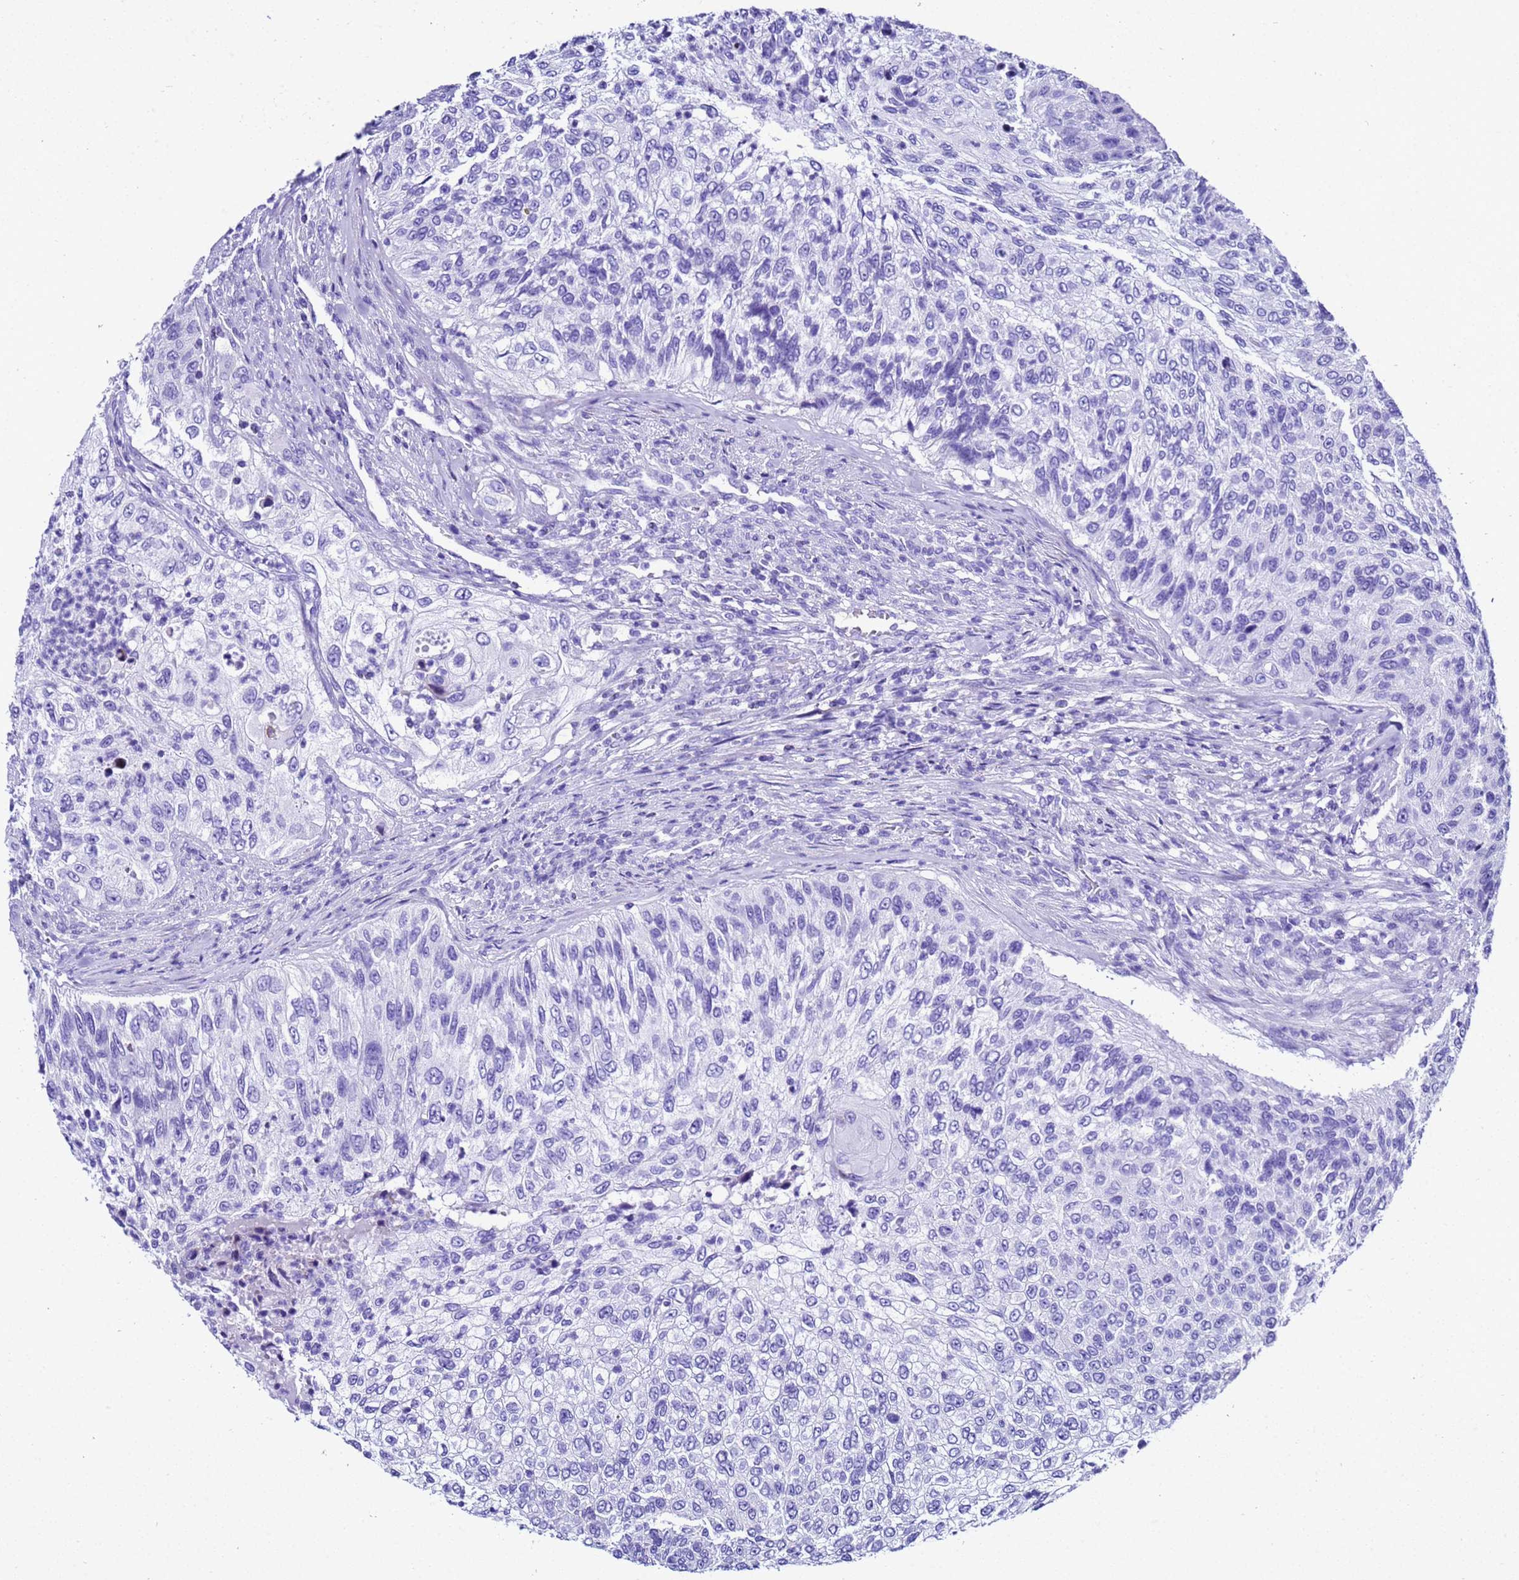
{"staining": {"intensity": "negative", "quantity": "none", "location": "none"}, "tissue": "urothelial cancer", "cell_type": "Tumor cells", "image_type": "cancer", "snomed": [{"axis": "morphology", "description": "Urothelial carcinoma, High grade"}, {"axis": "topography", "description": "Urinary bladder"}], "caption": "The immunohistochemistry histopathology image has no significant staining in tumor cells of urothelial carcinoma (high-grade) tissue. Nuclei are stained in blue.", "gene": "UGT2B10", "patient": {"sex": "female", "age": 60}}